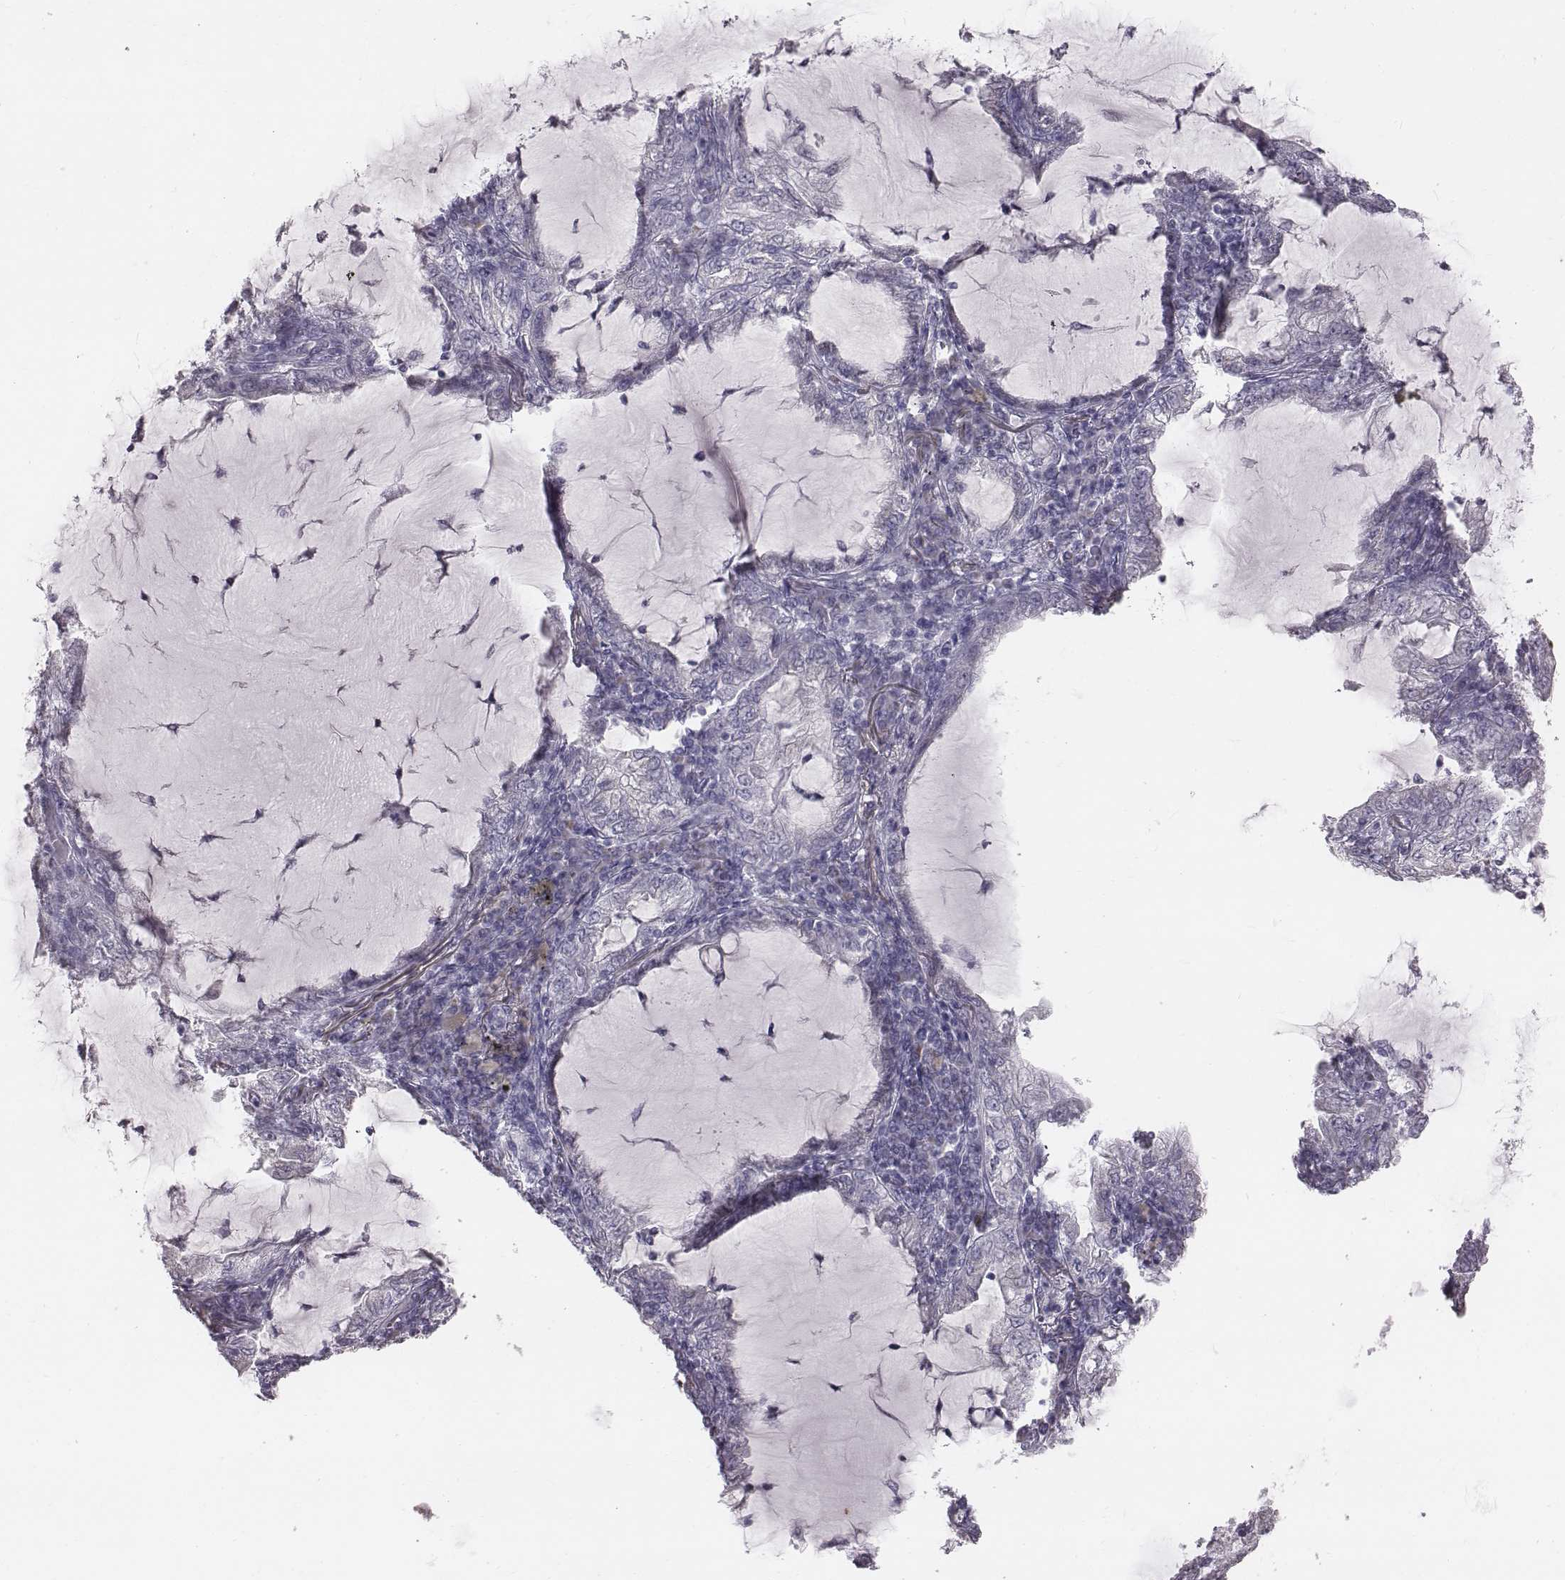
{"staining": {"intensity": "negative", "quantity": "none", "location": "none"}, "tissue": "lung cancer", "cell_type": "Tumor cells", "image_type": "cancer", "snomed": [{"axis": "morphology", "description": "Adenocarcinoma, NOS"}, {"axis": "topography", "description": "Lung"}], "caption": "Immunohistochemistry micrograph of human lung cancer stained for a protein (brown), which displays no positivity in tumor cells.", "gene": "C6orf58", "patient": {"sex": "female", "age": 73}}